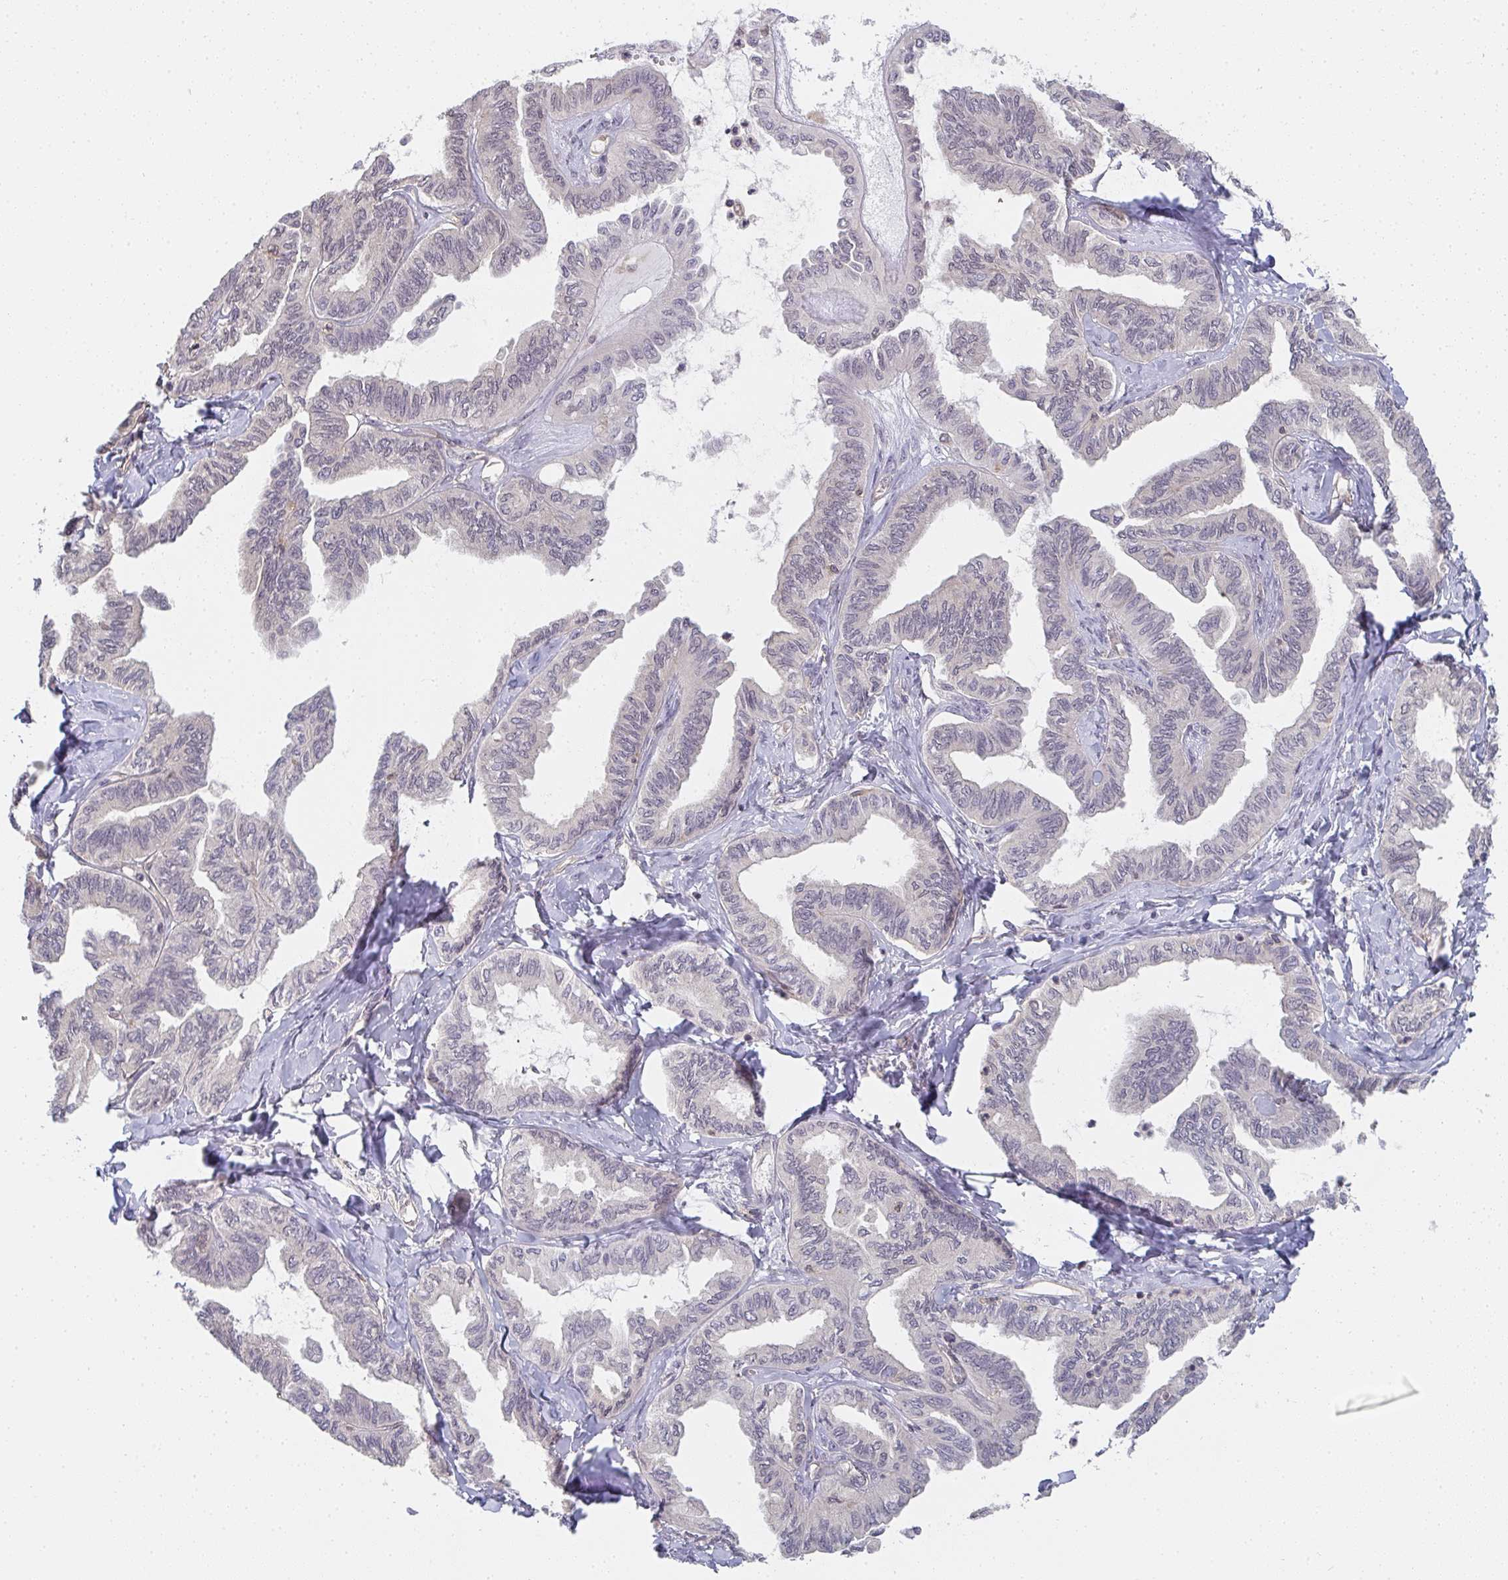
{"staining": {"intensity": "negative", "quantity": "none", "location": "none"}, "tissue": "ovarian cancer", "cell_type": "Tumor cells", "image_type": "cancer", "snomed": [{"axis": "morphology", "description": "Carcinoma, endometroid"}, {"axis": "topography", "description": "Ovary"}], "caption": "The IHC micrograph has no significant positivity in tumor cells of ovarian cancer (endometroid carcinoma) tissue. (Brightfield microscopy of DAB immunohistochemistry at high magnification).", "gene": "GSDMB", "patient": {"sex": "female", "age": 70}}